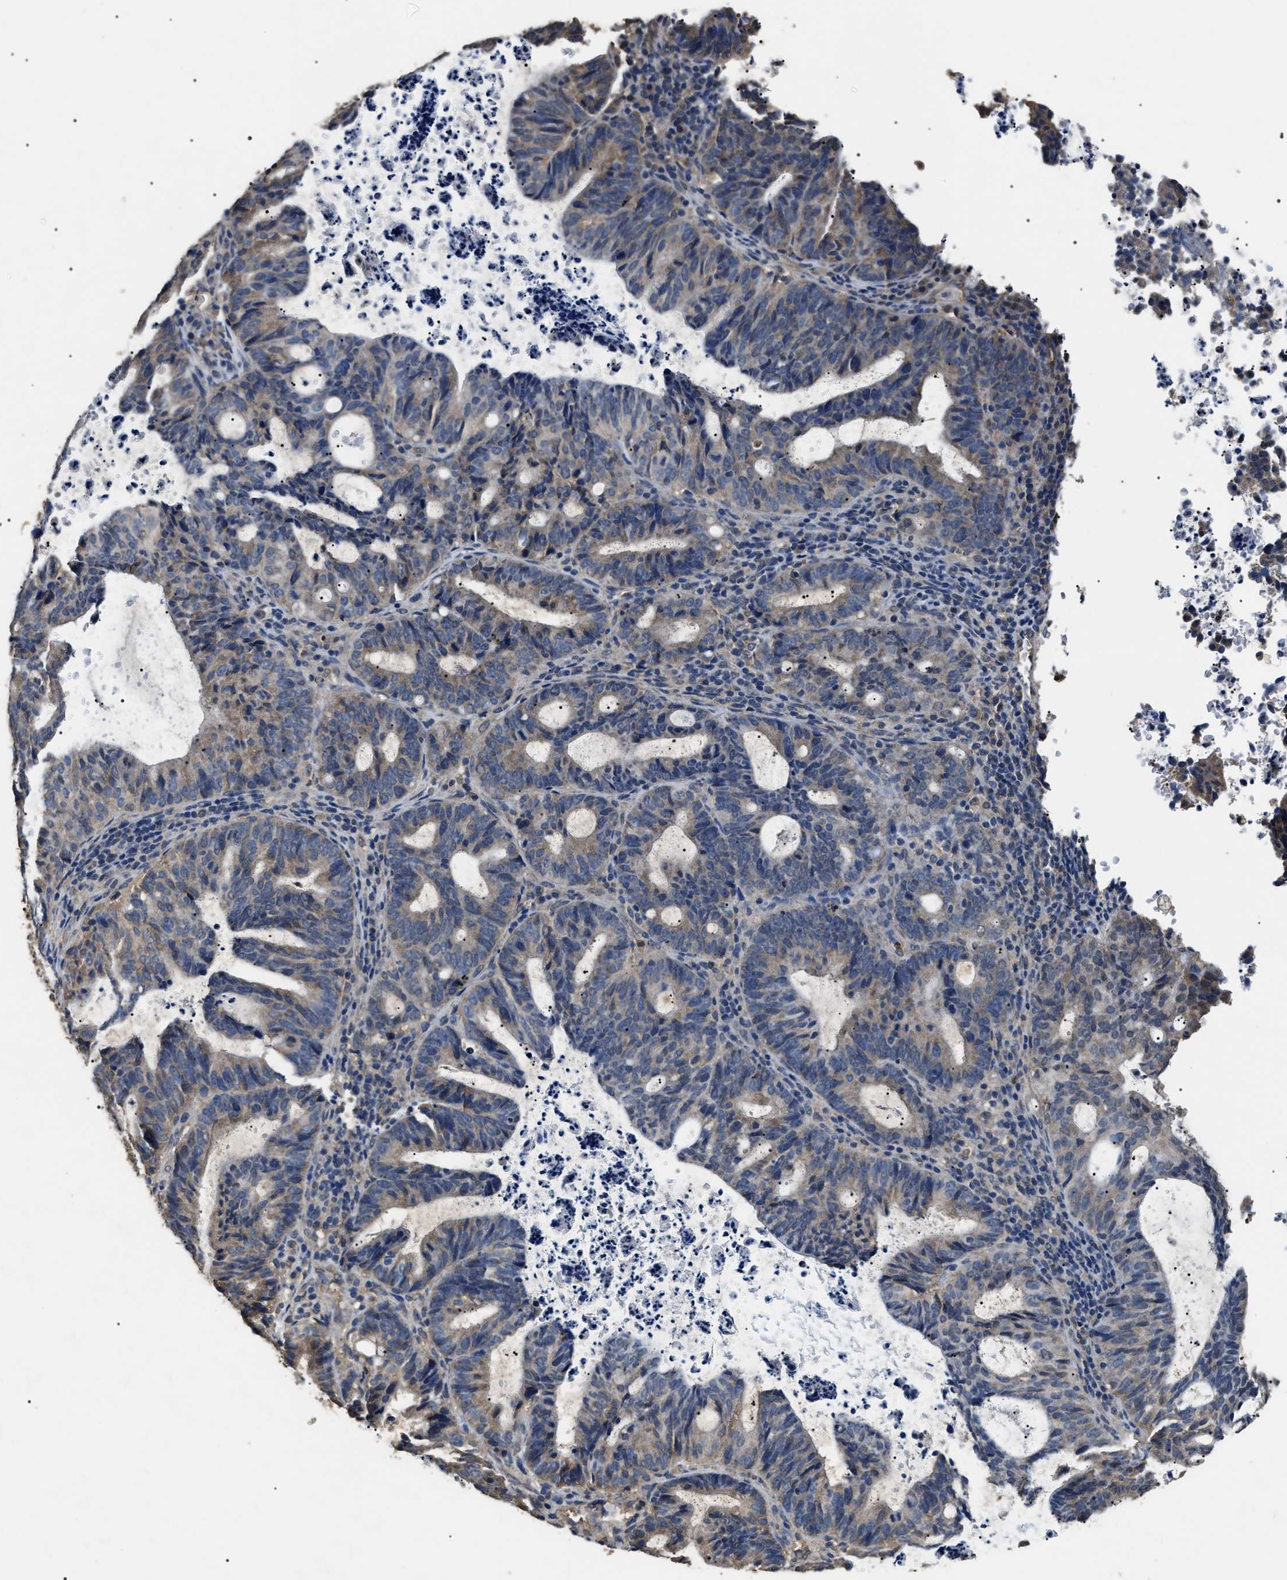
{"staining": {"intensity": "weak", "quantity": "25%-75%", "location": "cytoplasmic/membranous"}, "tissue": "endometrial cancer", "cell_type": "Tumor cells", "image_type": "cancer", "snomed": [{"axis": "morphology", "description": "Adenocarcinoma, NOS"}, {"axis": "topography", "description": "Uterus"}], "caption": "Immunohistochemistry (DAB (3,3'-diaminobenzidine)) staining of endometrial cancer shows weak cytoplasmic/membranous protein staining in about 25%-75% of tumor cells.", "gene": "PSMD8", "patient": {"sex": "female", "age": 83}}